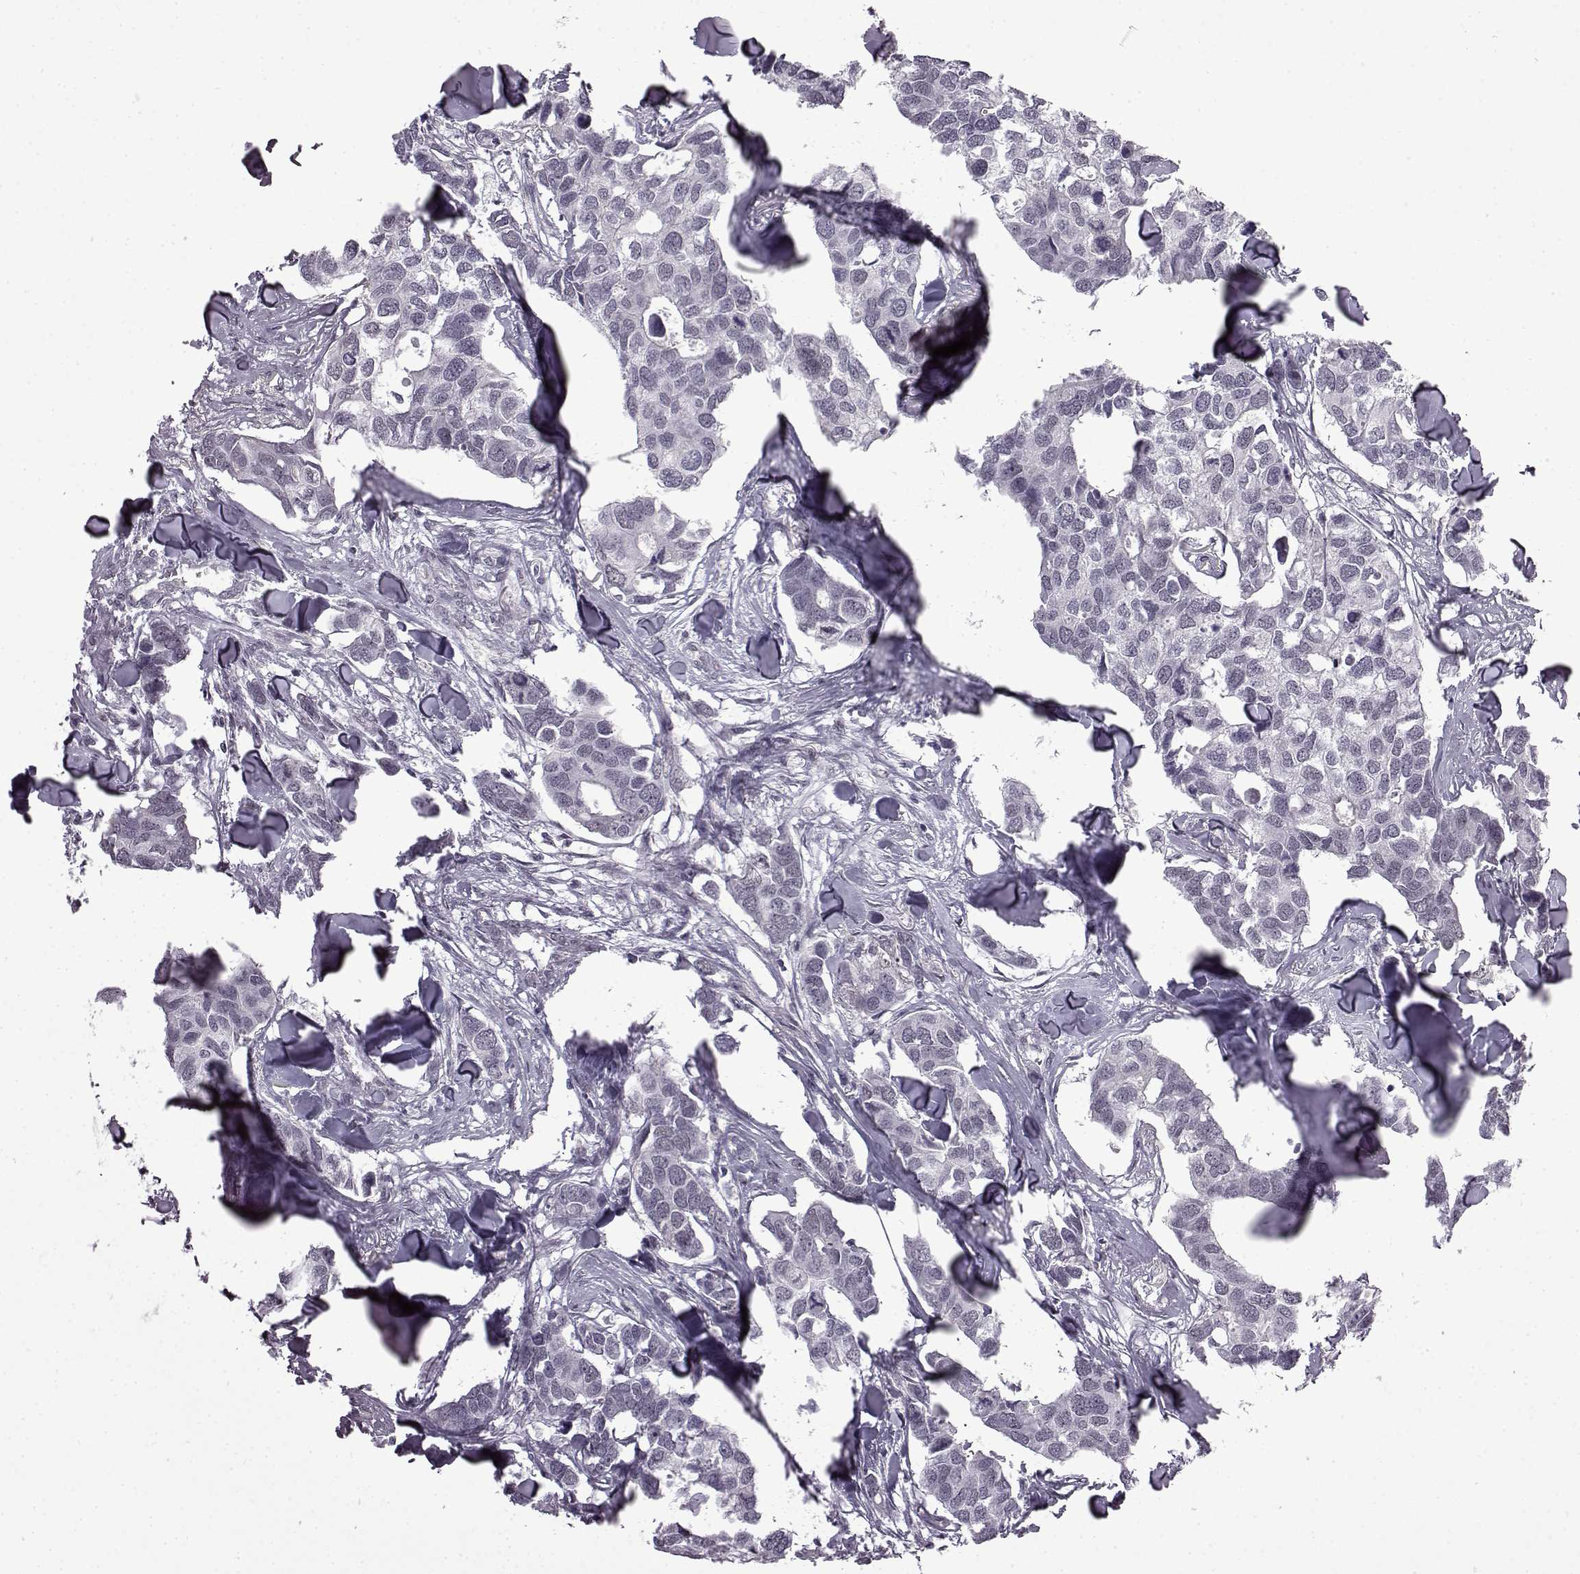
{"staining": {"intensity": "negative", "quantity": "none", "location": "none"}, "tissue": "breast cancer", "cell_type": "Tumor cells", "image_type": "cancer", "snomed": [{"axis": "morphology", "description": "Duct carcinoma"}, {"axis": "topography", "description": "Breast"}], "caption": "Immunohistochemical staining of human breast invasive ductal carcinoma demonstrates no significant positivity in tumor cells.", "gene": "SYNPO2", "patient": {"sex": "female", "age": 83}}